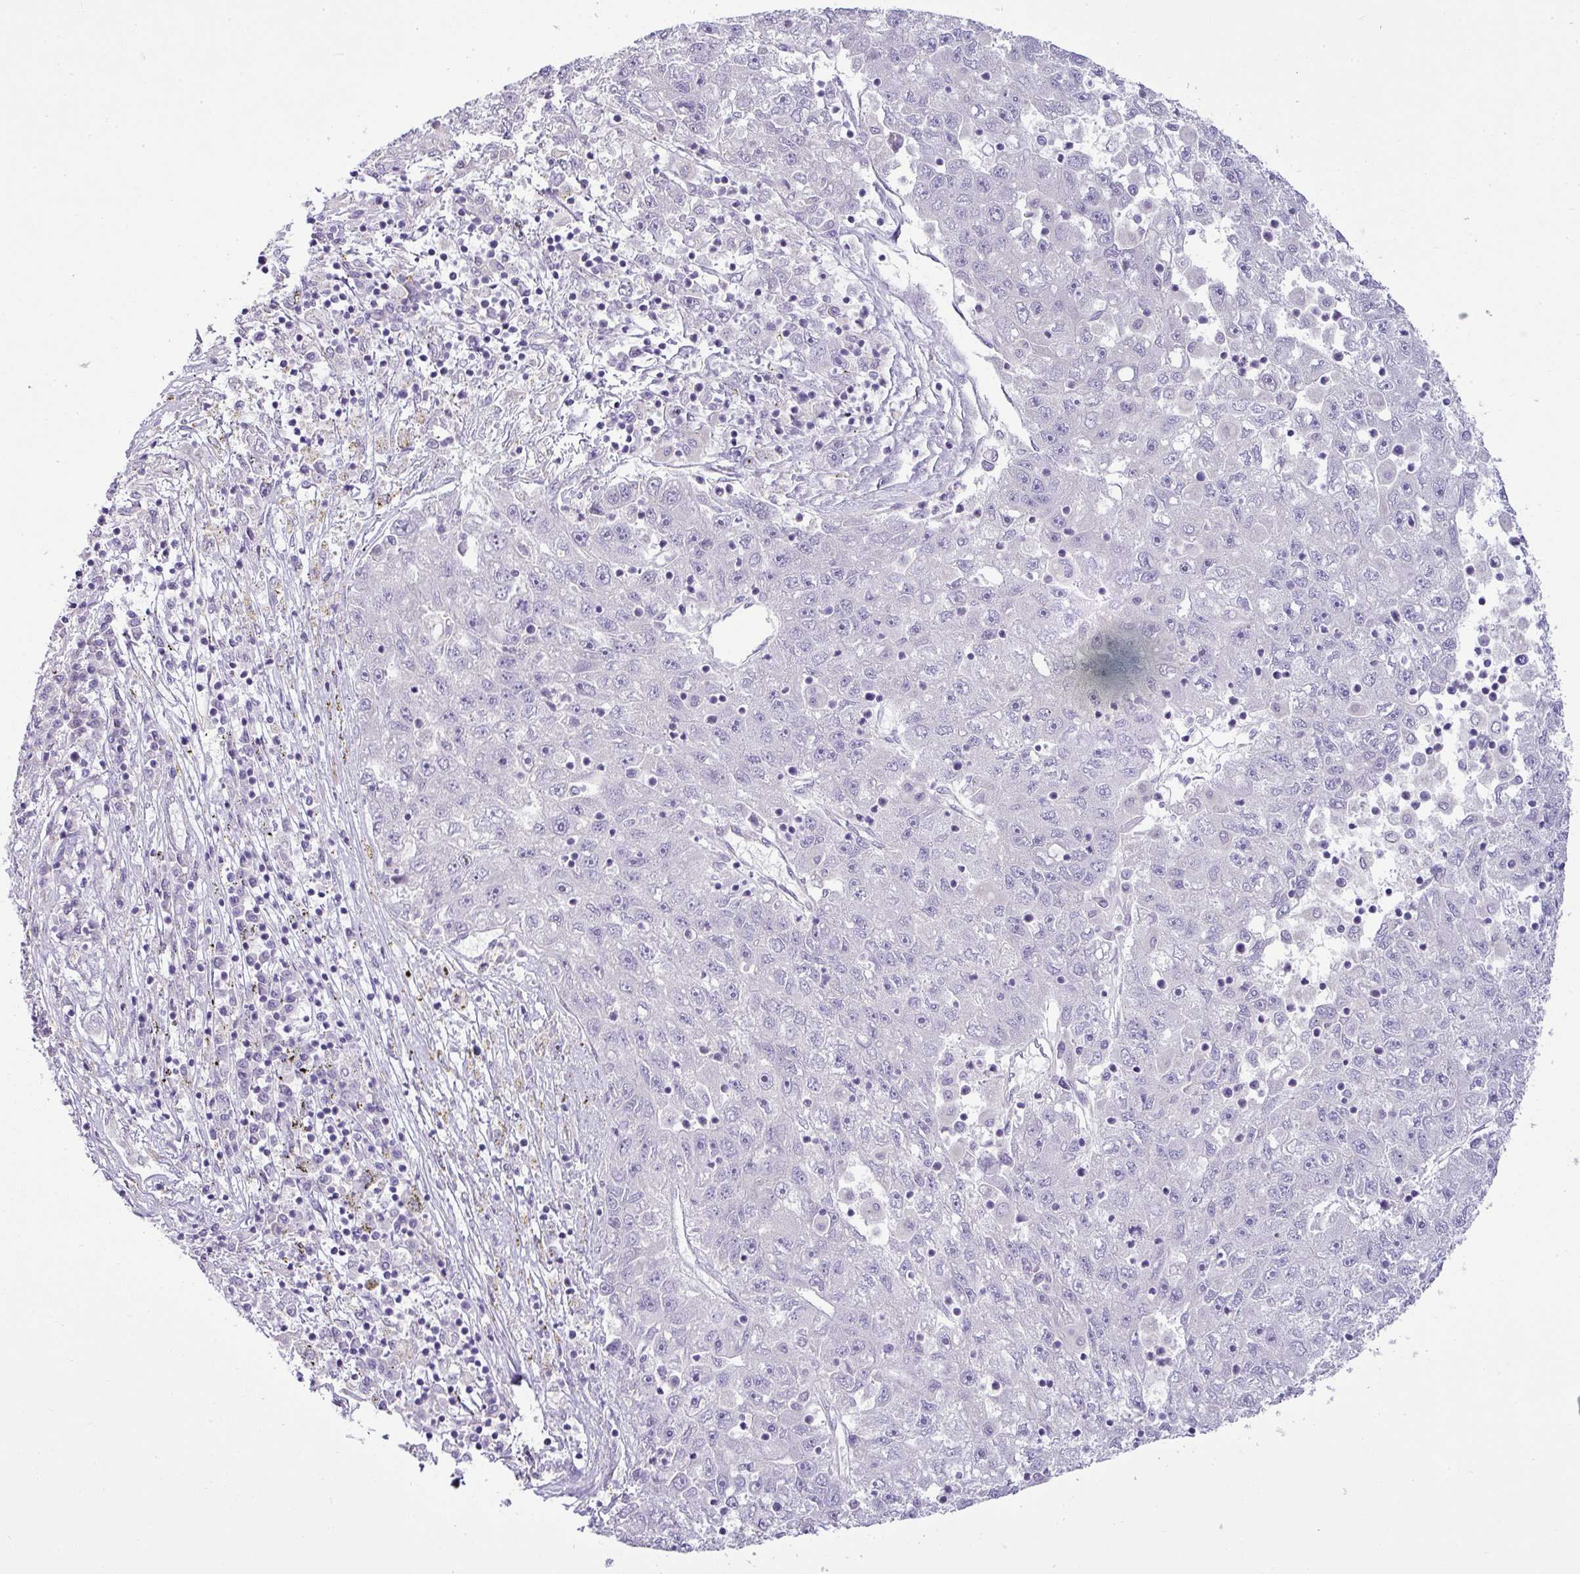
{"staining": {"intensity": "negative", "quantity": "none", "location": "none"}, "tissue": "liver cancer", "cell_type": "Tumor cells", "image_type": "cancer", "snomed": [{"axis": "morphology", "description": "Carcinoma, Hepatocellular, NOS"}, {"axis": "topography", "description": "Liver"}], "caption": "Immunohistochemistry of hepatocellular carcinoma (liver) displays no staining in tumor cells.", "gene": "HBEGF", "patient": {"sex": "male", "age": 49}}